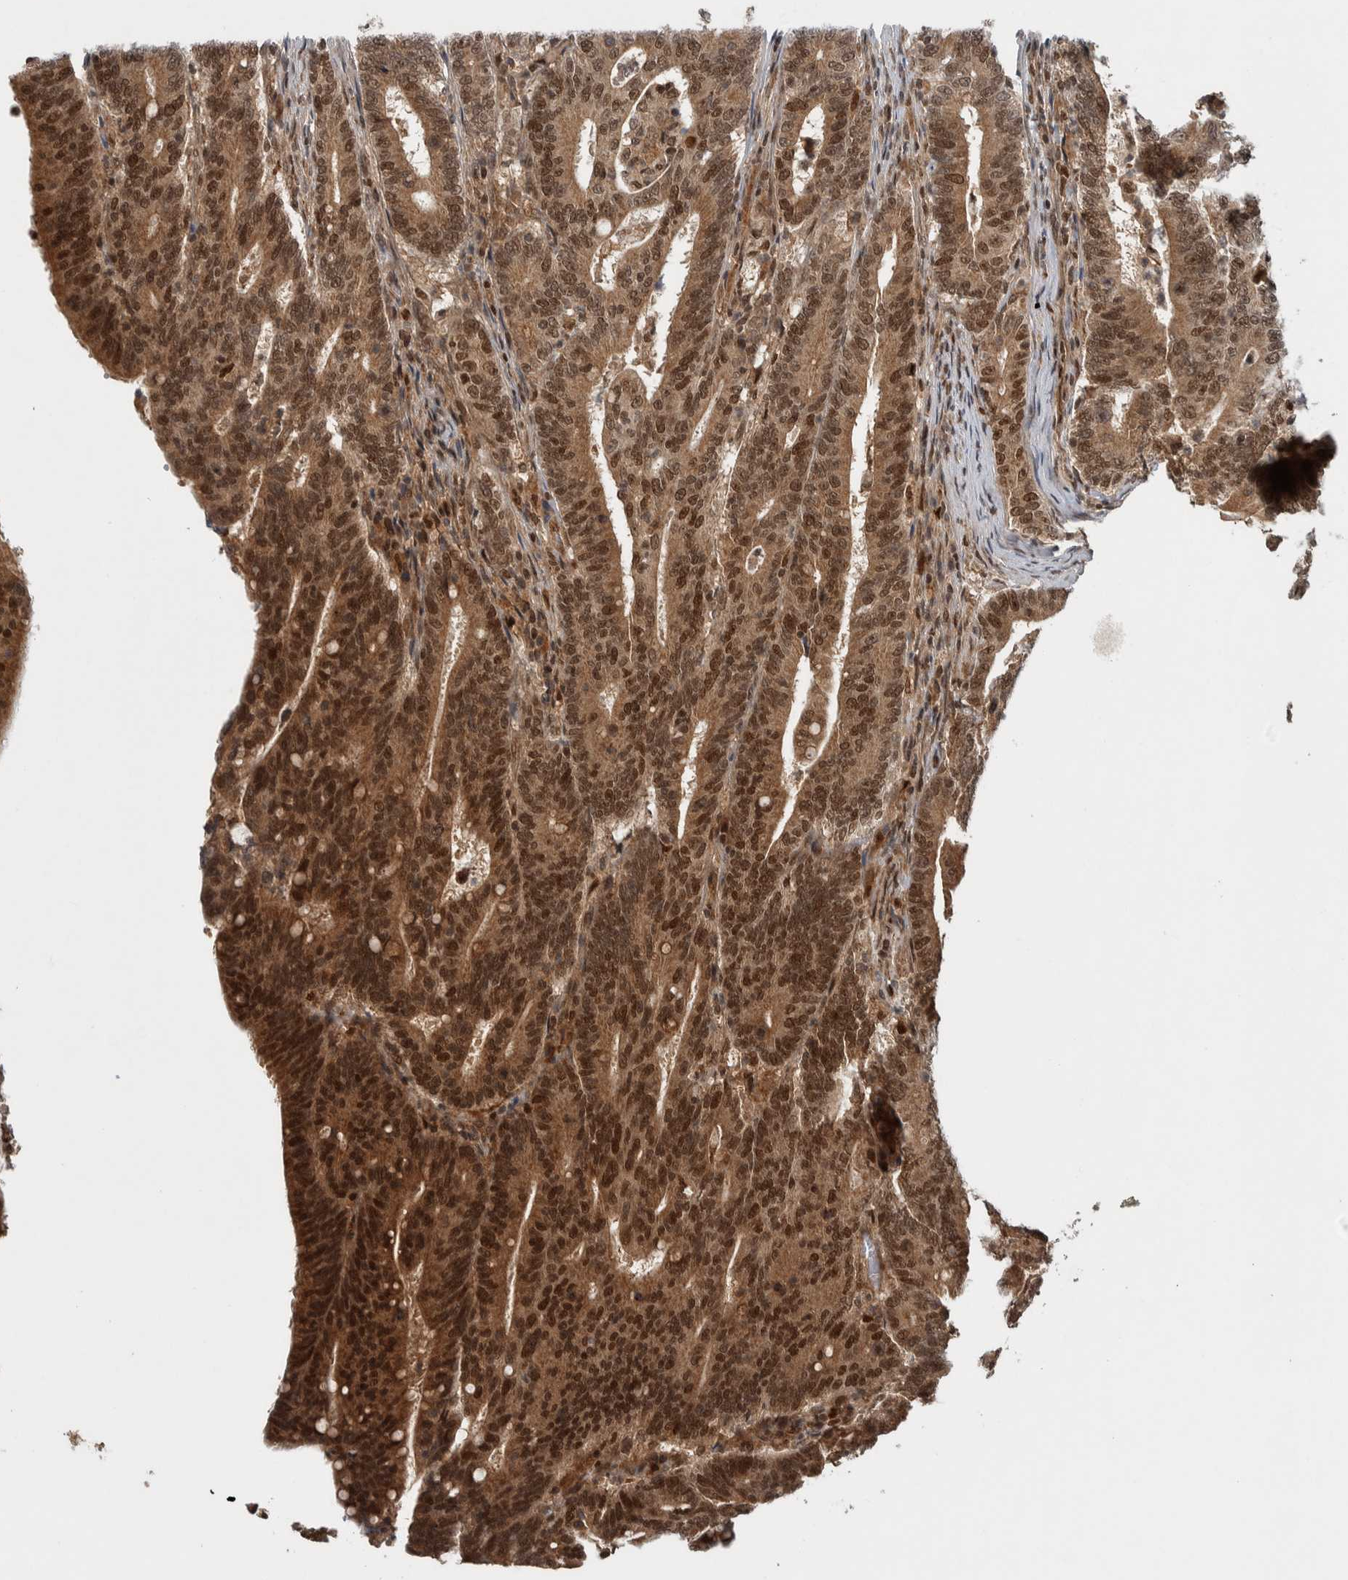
{"staining": {"intensity": "strong", "quantity": ">75%", "location": "cytoplasmic/membranous,nuclear"}, "tissue": "colorectal cancer", "cell_type": "Tumor cells", "image_type": "cancer", "snomed": [{"axis": "morphology", "description": "Adenocarcinoma, NOS"}, {"axis": "topography", "description": "Colon"}], "caption": "Immunohistochemistry photomicrograph of adenocarcinoma (colorectal) stained for a protein (brown), which shows high levels of strong cytoplasmic/membranous and nuclear positivity in approximately >75% of tumor cells.", "gene": "RPS6KA4", "patient": {"sex": "female", "age": 66}}